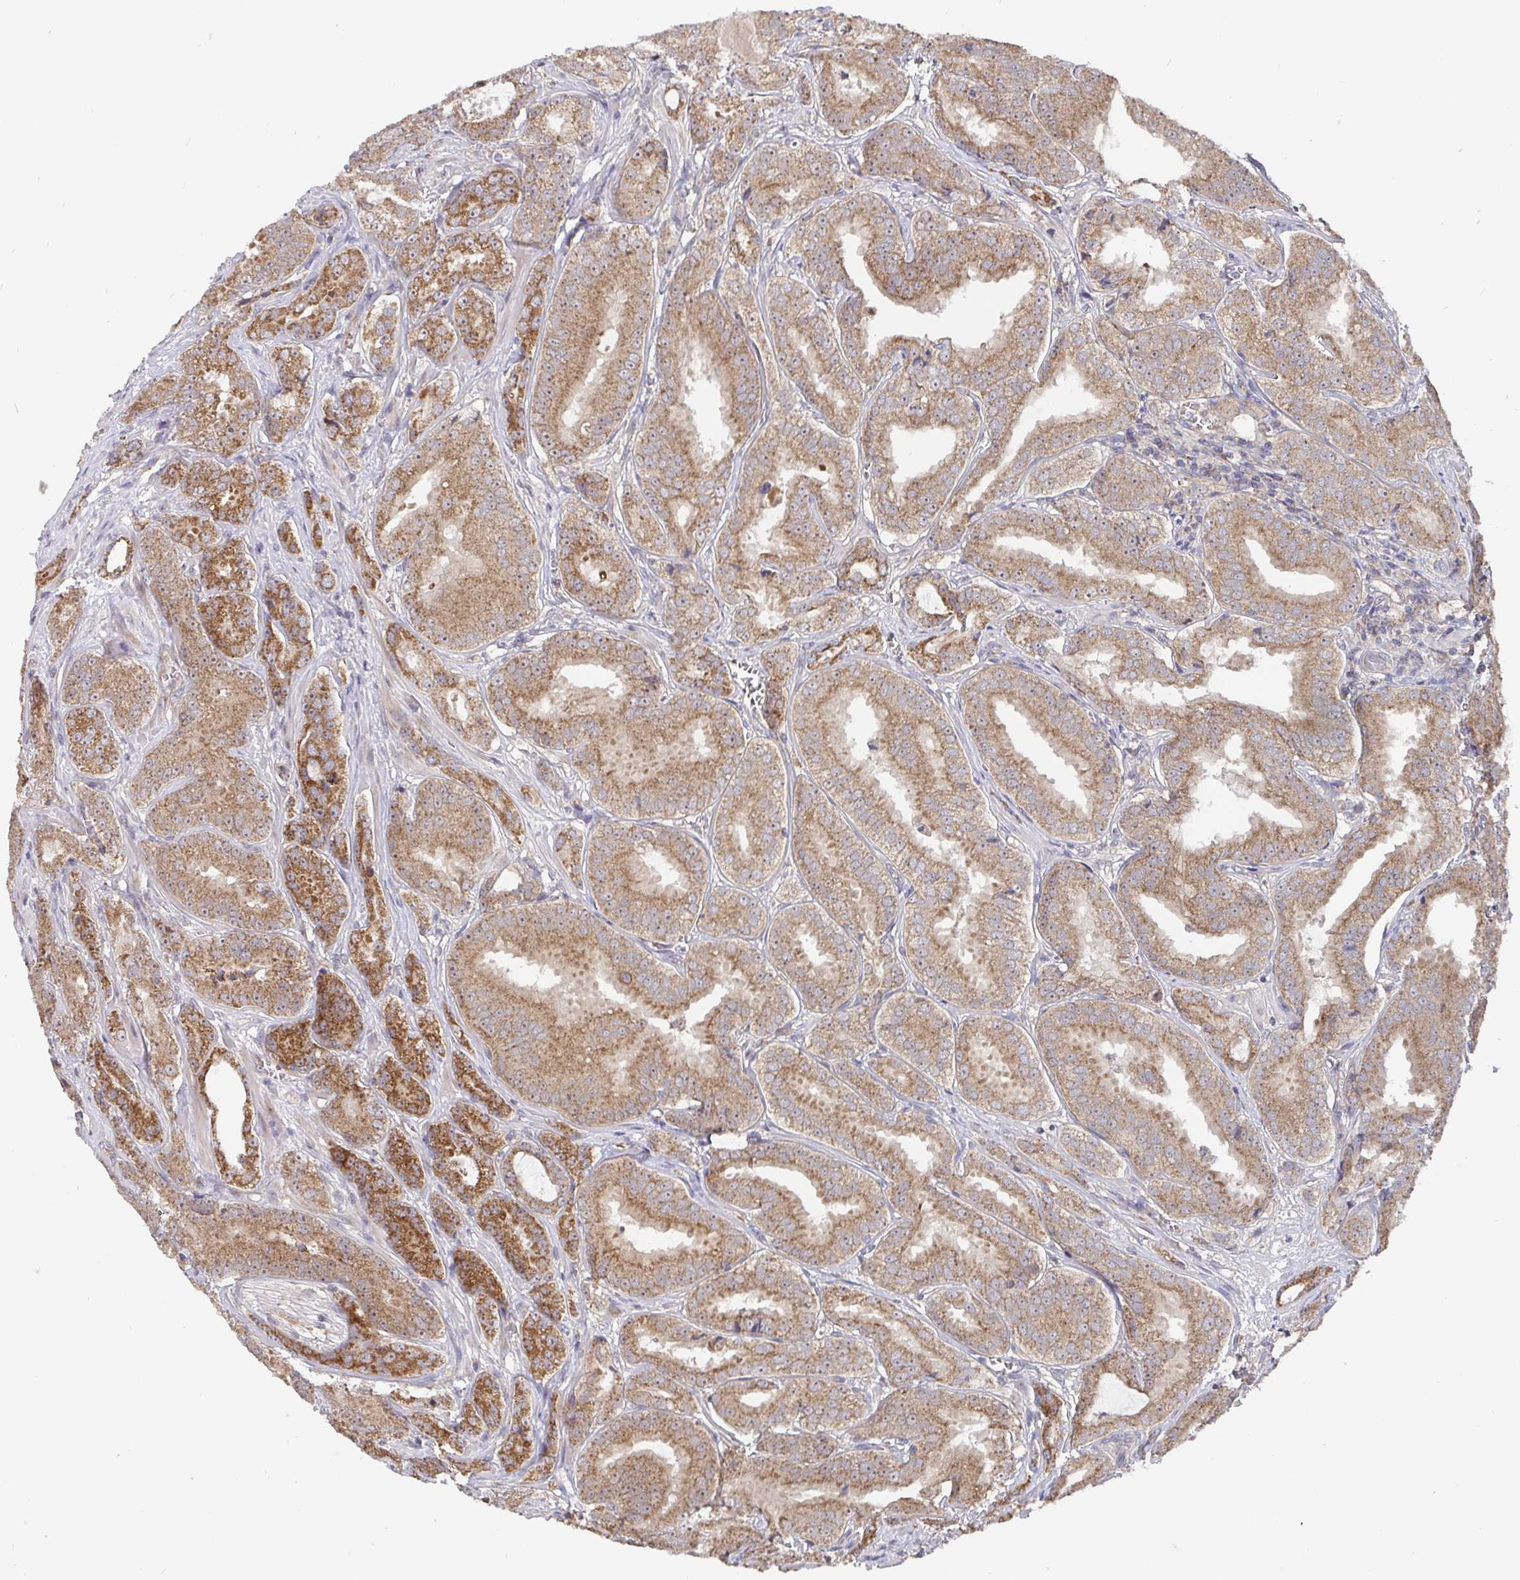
{"staining": {"intensity": "moderate", "quantity": ">75%", "location": "cytoplasmic/membranous"}, "tissue": "prostate cancer", "cell_type": "Tumor cells", "image_type": "cancer", "snomed": [{"axis": "morphology", "description": "Adenocarcinoma, High grade"}, {"axis": "topography", "description": "Prostate"}], "caption": "About >75% of tumor cells in prostate cancer demonstrate moderate cytoplasmic/membranous protein staining as visualized by brown immunohistochemical staining.", "gene": "PDF", "patient": {"sex": "male", "age": 64}}